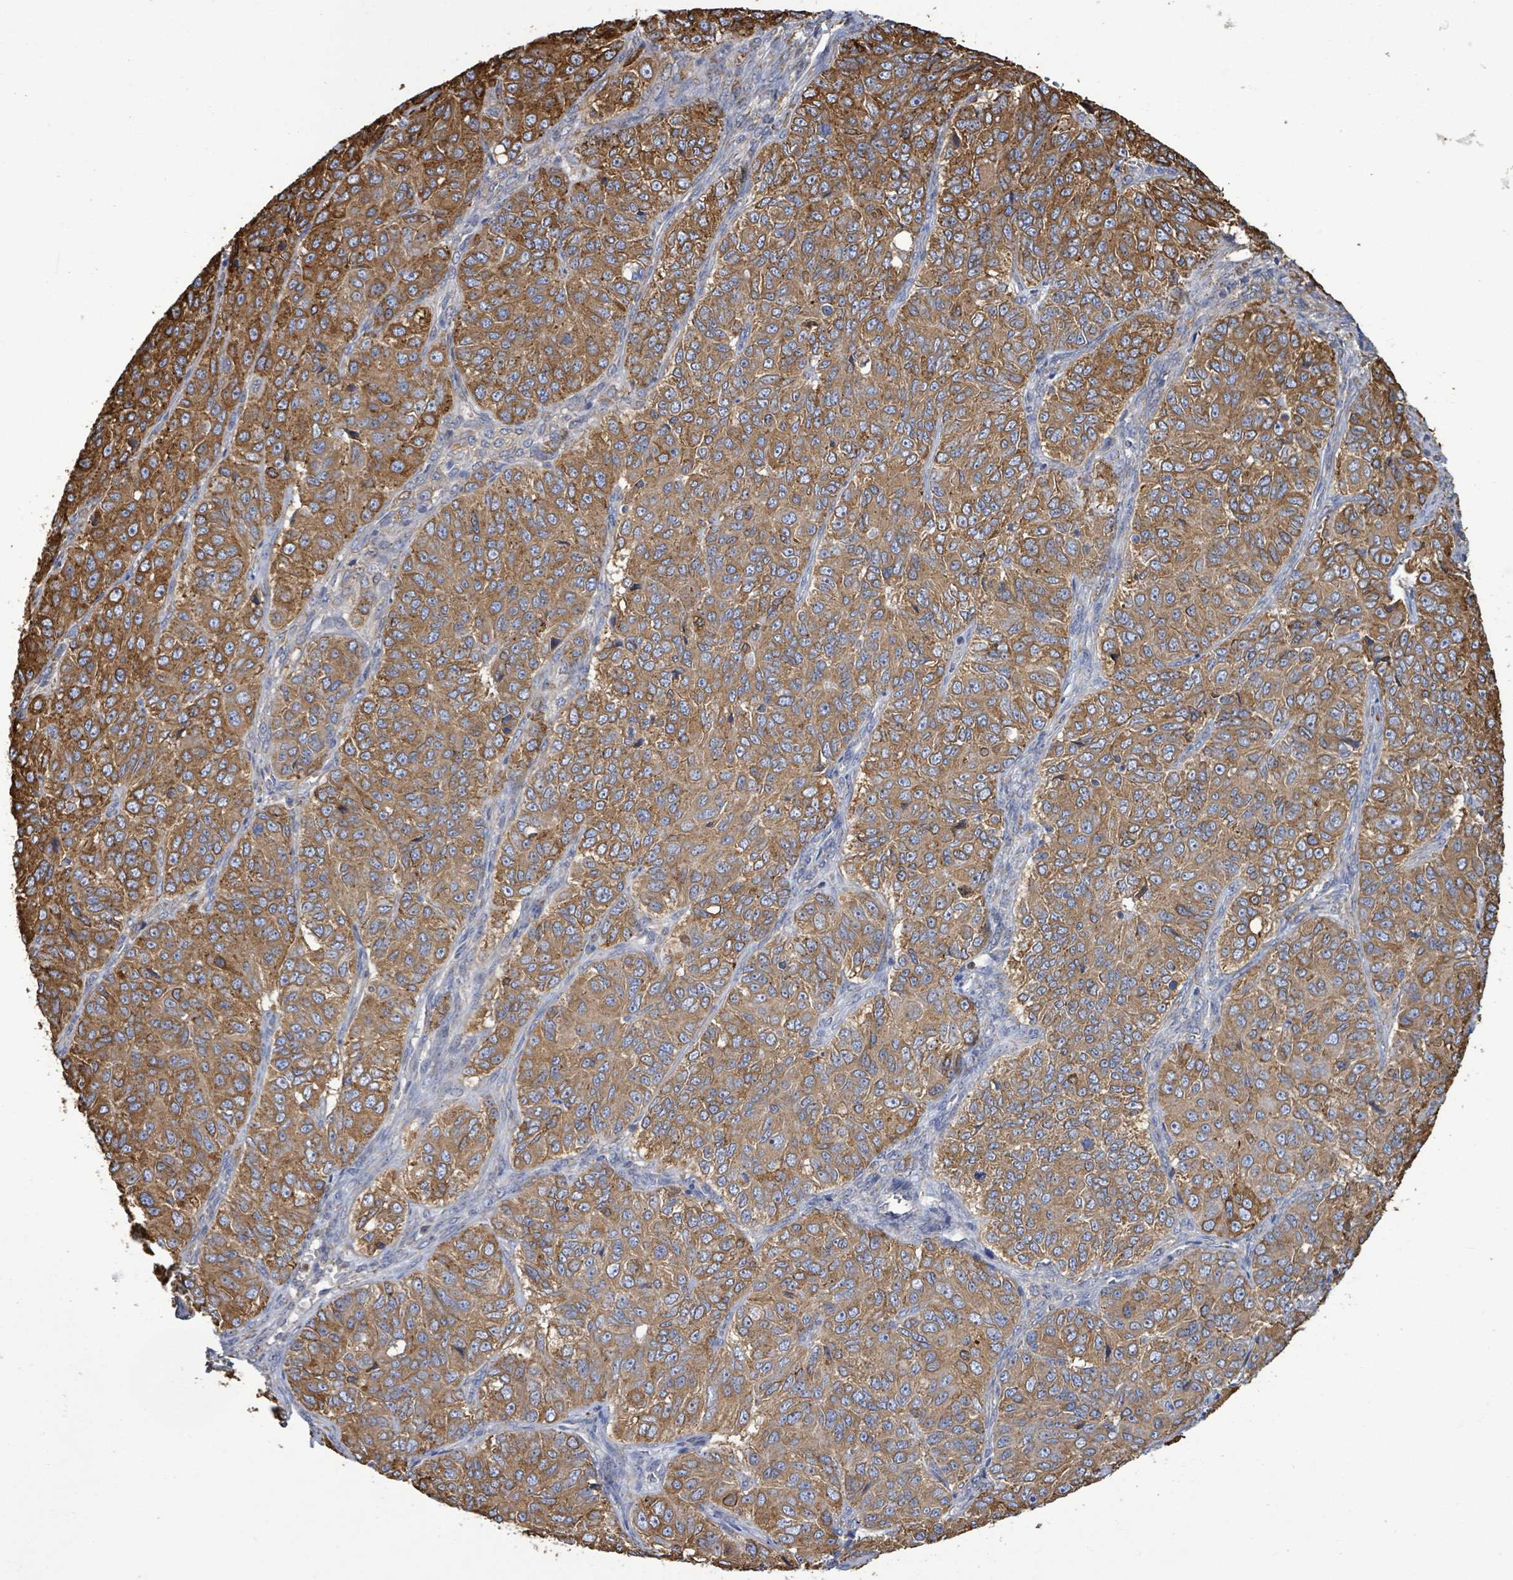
{"staining": {"intensity": "moderate", "quantity": ">75%", "location": "cytoplasmic/membranous"}, "tissue": "ovarian cancer", "cell_type": "Tumor cells", "image_type": "cancer", "snomed": [{"axis": "morphology", "description": "Carcinoma, endometroid"}, {"axis": "topography", "description": "Ovary"}], "caption": "Human ovarian cancer stained with a protein marker reveals moderate staining in tumor cells.", "gene": "RFPL4A", "patient": {"sex": "female", "age": 51}}